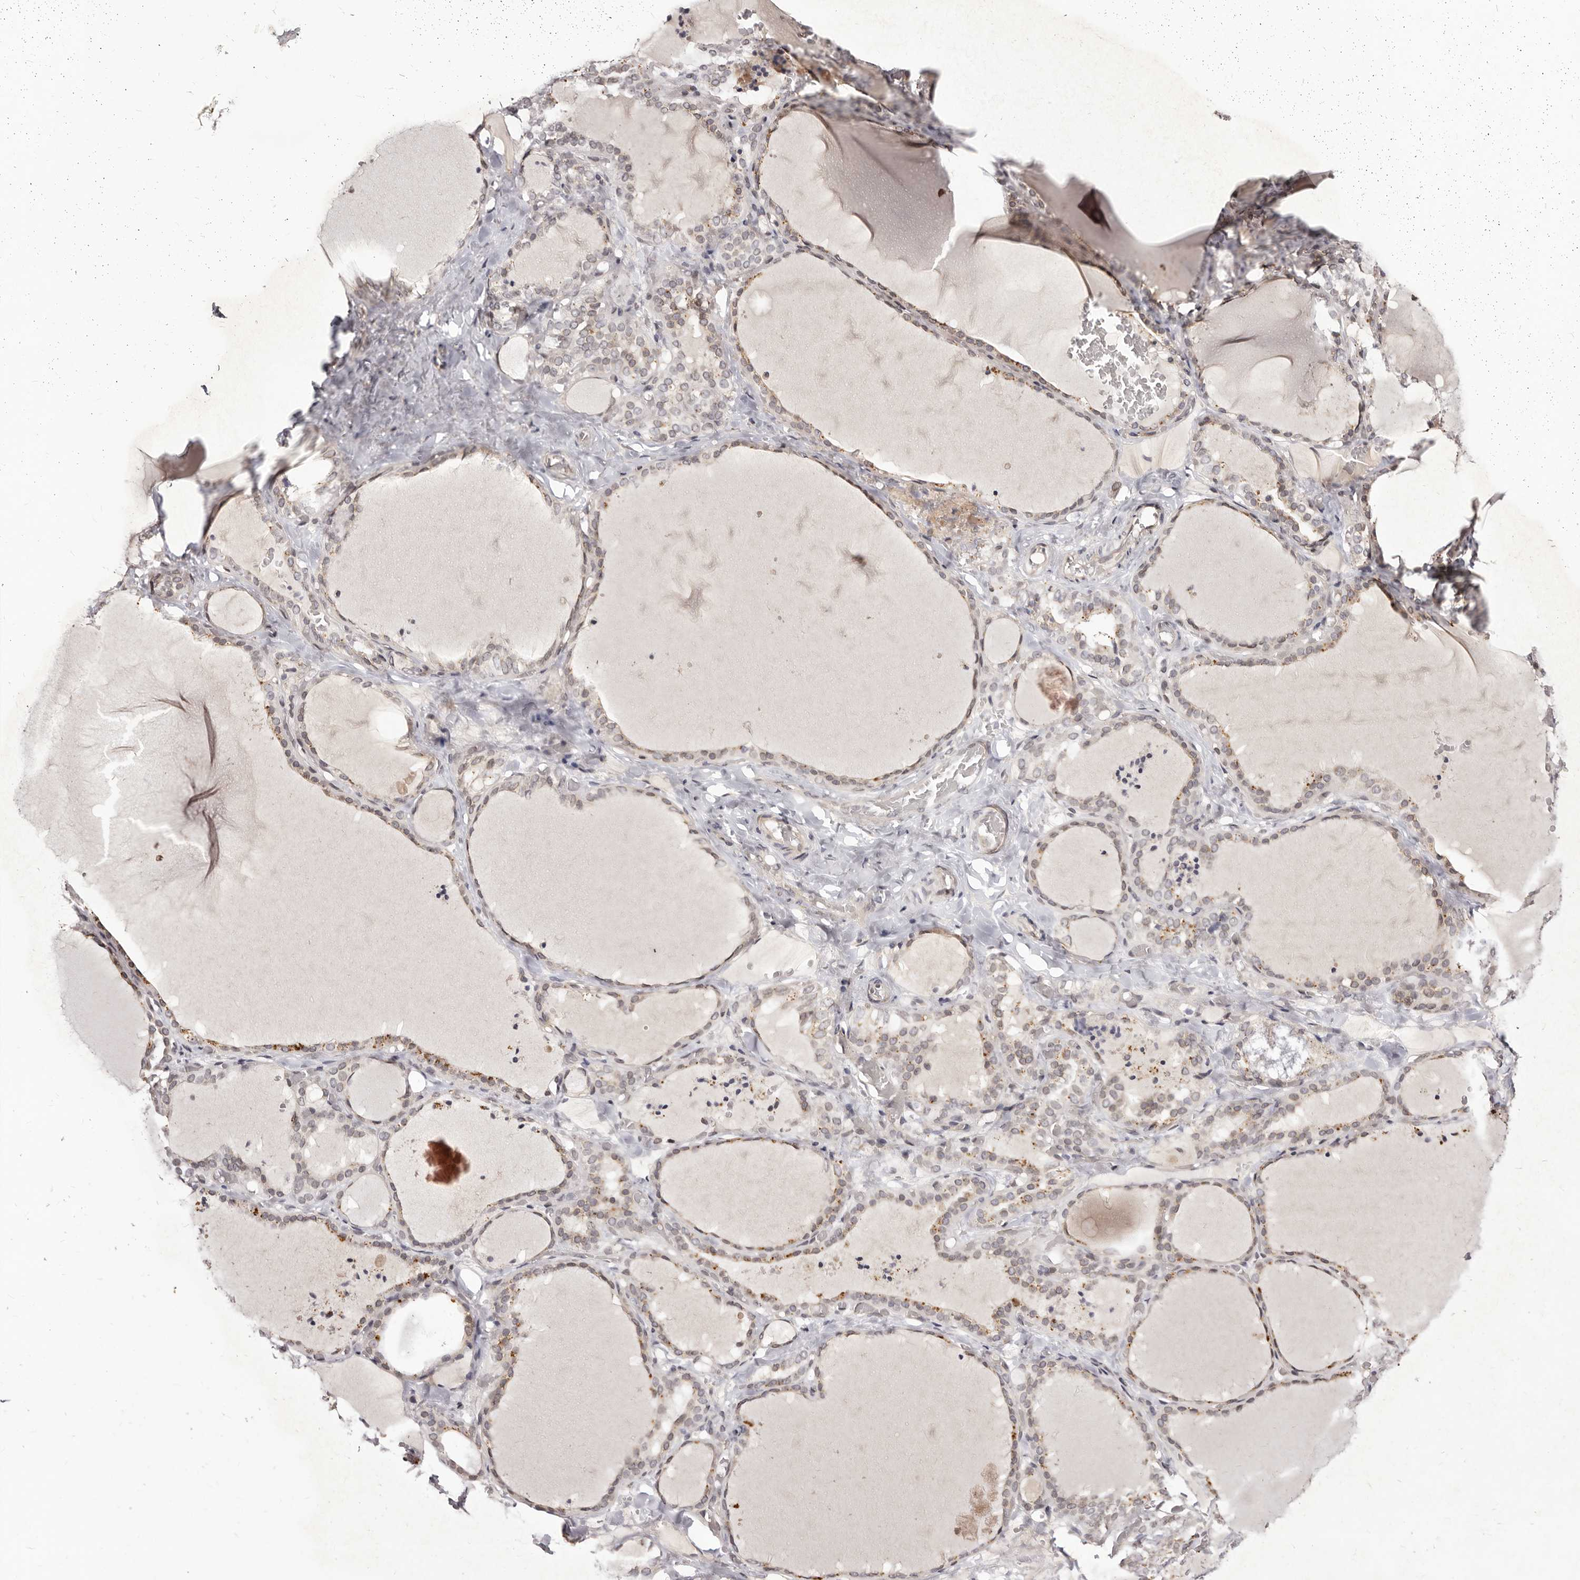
{"staining": {"intensity": "moderate", "quantity": "25%-75%", "location": "nuclear"}, "tissue": "thyroid gland", "cell_type": "Glandular cells", "image_type": "normal", "snomed": [{"axis": "morphology", "description": "Normal tissue, NOS"}, {"axis": "topography", "description": "Thyroid gland"}], "caption": "The histopathology image displays immunohistochemical staining of unremarkable thyroid gland. There is moderate nuclear staining is appreciated in about 25%-75% of glandular cells. The staining was performed using DAB, with brown indicating positive protein expression. Nuclei are stained blue with hematoxylin.", "gene": "LCORL", "patient": {"sex": "female", "age": 22}}